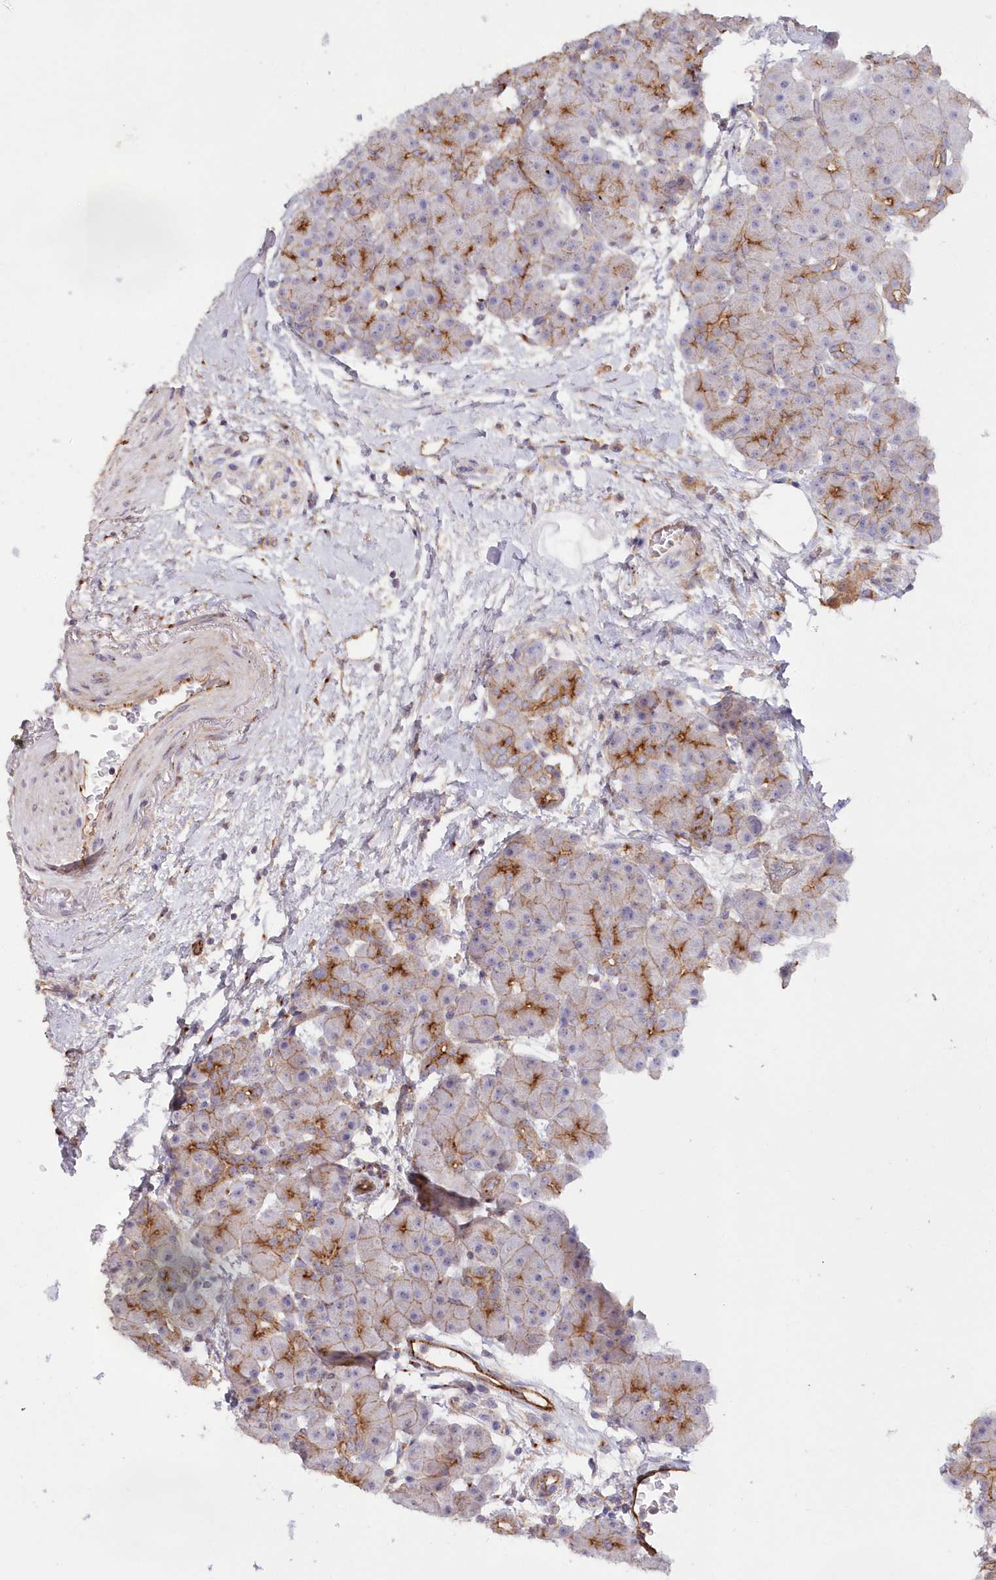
{"staining": {"intensity": "moderate", "quantity": "25%-75%", "location": "cytoplasmic/membranous"}, "tissue": "pancreas", "cell_type": "Exocrine glandular cells", "image_type": "normal", "snomed": [{"axis": "morphology", "description": "Normal tissue, NOS"}, {"axis": "topography", "description": "Pancreas"}], "caption": "About 25%-75% of exocrine glandular cells in benign pancreas display moderate cytoplasmic/membranous protein expression as visualized by brown immunohistochemical staining.", "gene": "RAB11FIP5", "patient": {"sex": "male", "age": 66}}